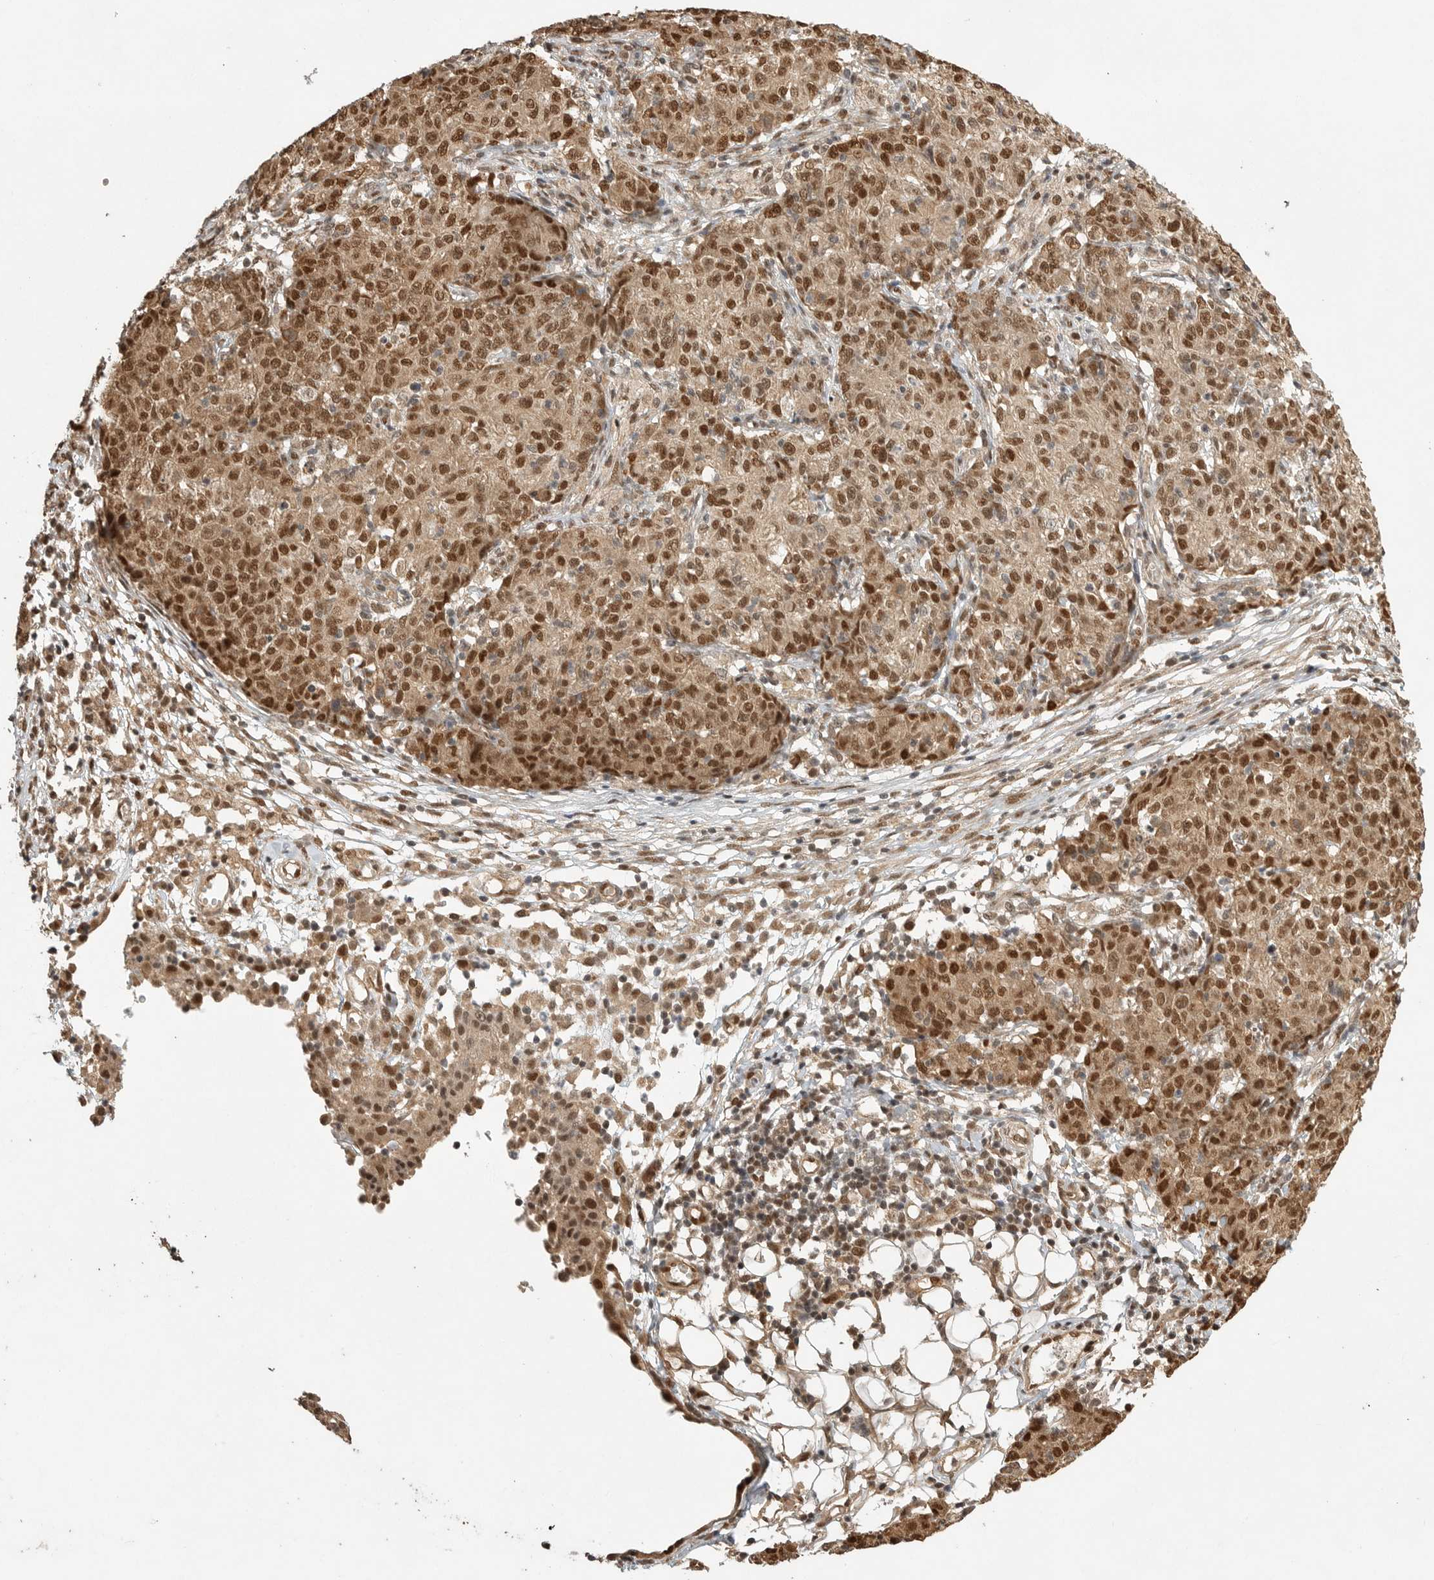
{"staining": {"intensity": "strong", "quantity": ">75%", "location": "cytoplasmic/membranous,nuclear"}, "tissue": "ovarian cancer", "cell_type": "Tumor cells", "image_type": "cancer", "snomed": [{"axis": "morphology", "description": "Carcinoma, endometroid"}, {"axis": "topography", "description": "Ovary"}], "caption": "Ovarian cancer (endometroid carcinoma) stained for a protein (brown) shows strong cytoplasmic/membranous and nuclear positive expression in about >75% of tumor cells.", "gene": "DFFA", "patient": {"sex": "female", "age": 42}}